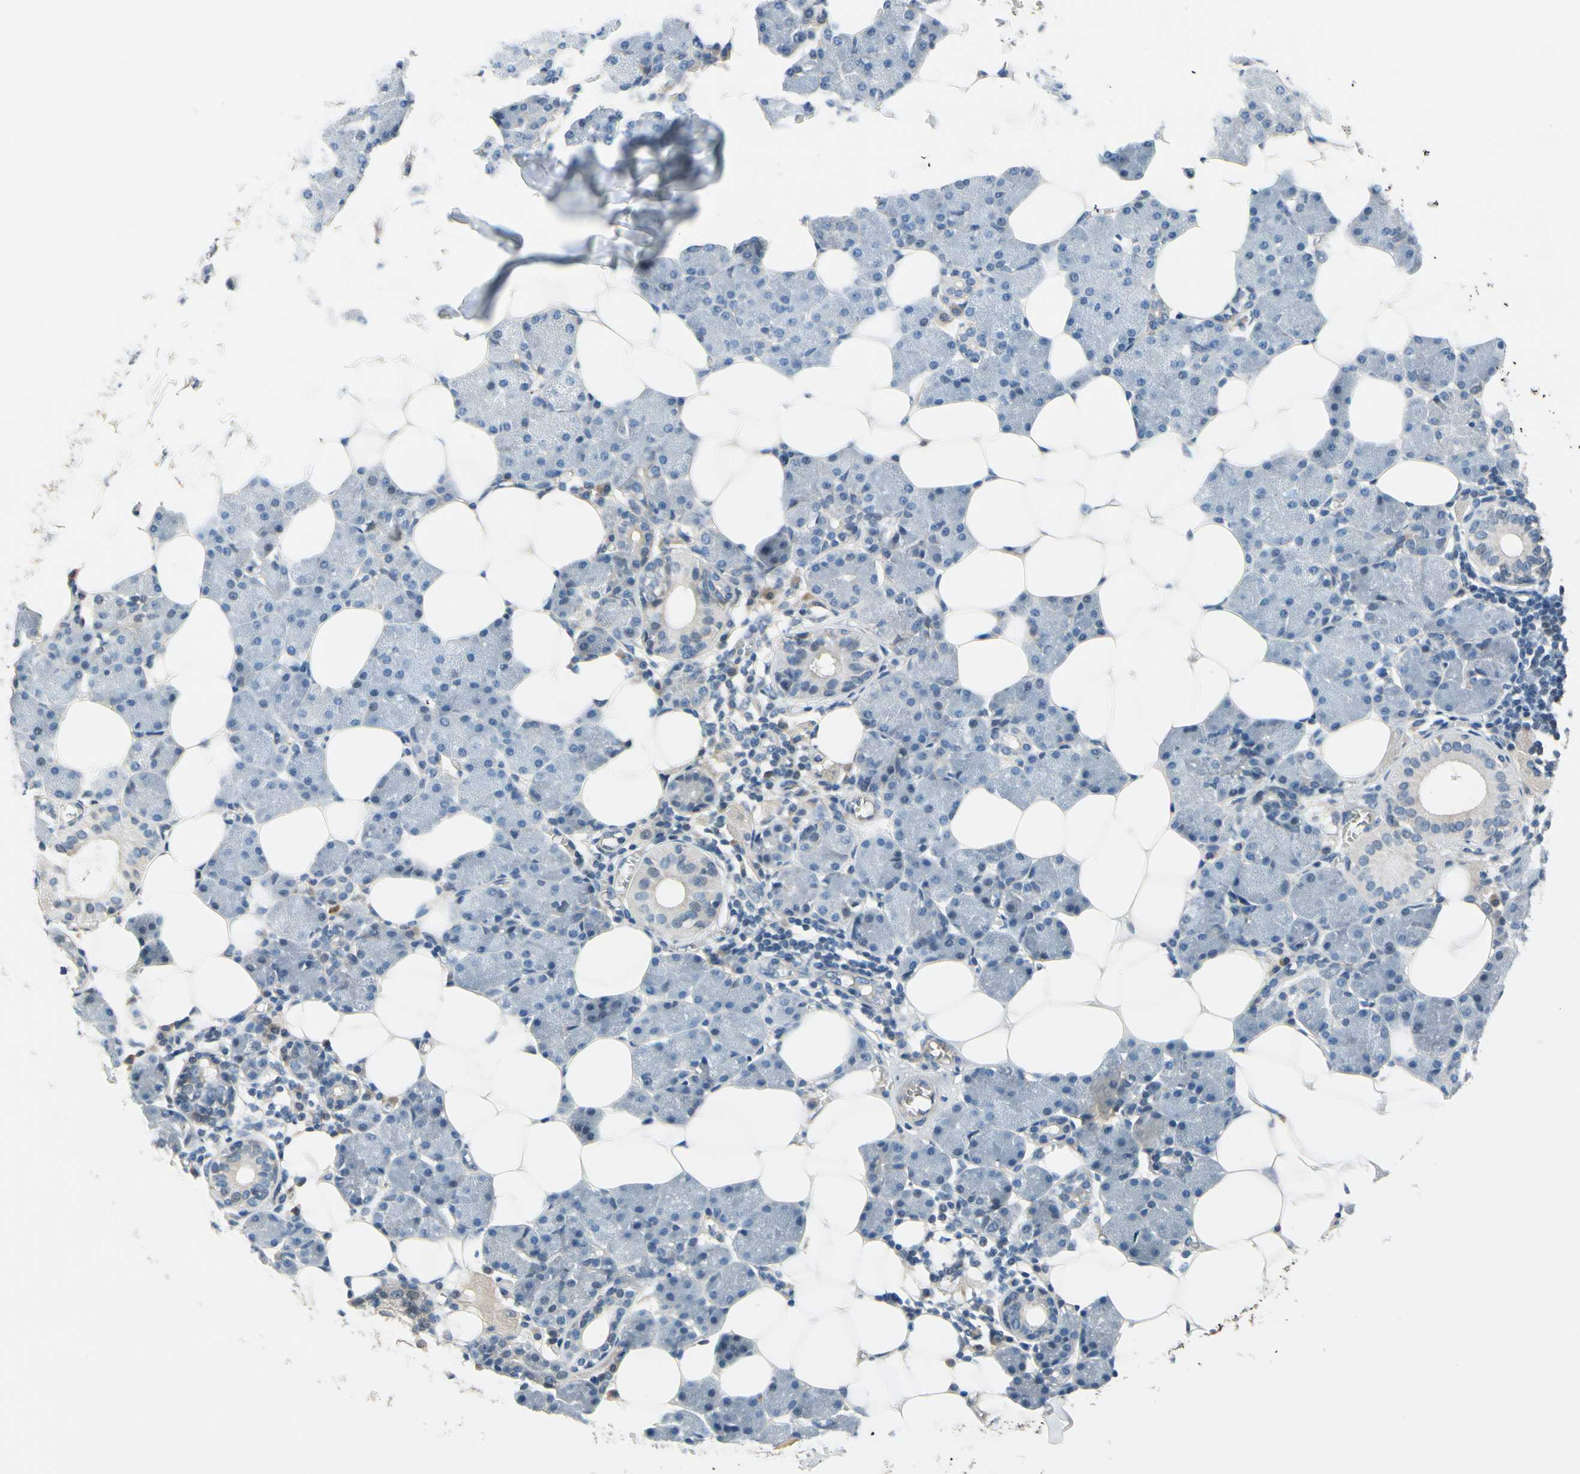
{"staining": {"intensity": "negative", "quantity": "none", "location": "none"}, "tissue": "salivary gland", "cell_type": "Glandular cells", "image_type": "normal", "snomed": [{"axis": "morphology", "description": "Normal tissue, NOS"}, {"axis": "morphology", "description": "Adenoma, NOS"}, {"axis": "topography", "description": "Salivary gland"}], "caption": "Histopathology image shows no protein staining in glandular cells of normal salivary gland. The staining was performed using DAB to visualize the protein expression in brown, while the nuclei were stained in blue with hematoxylin (Magnification: 20x).", "gene": "SLC27A6", "patient": {"sex": "female", "age": 32}}